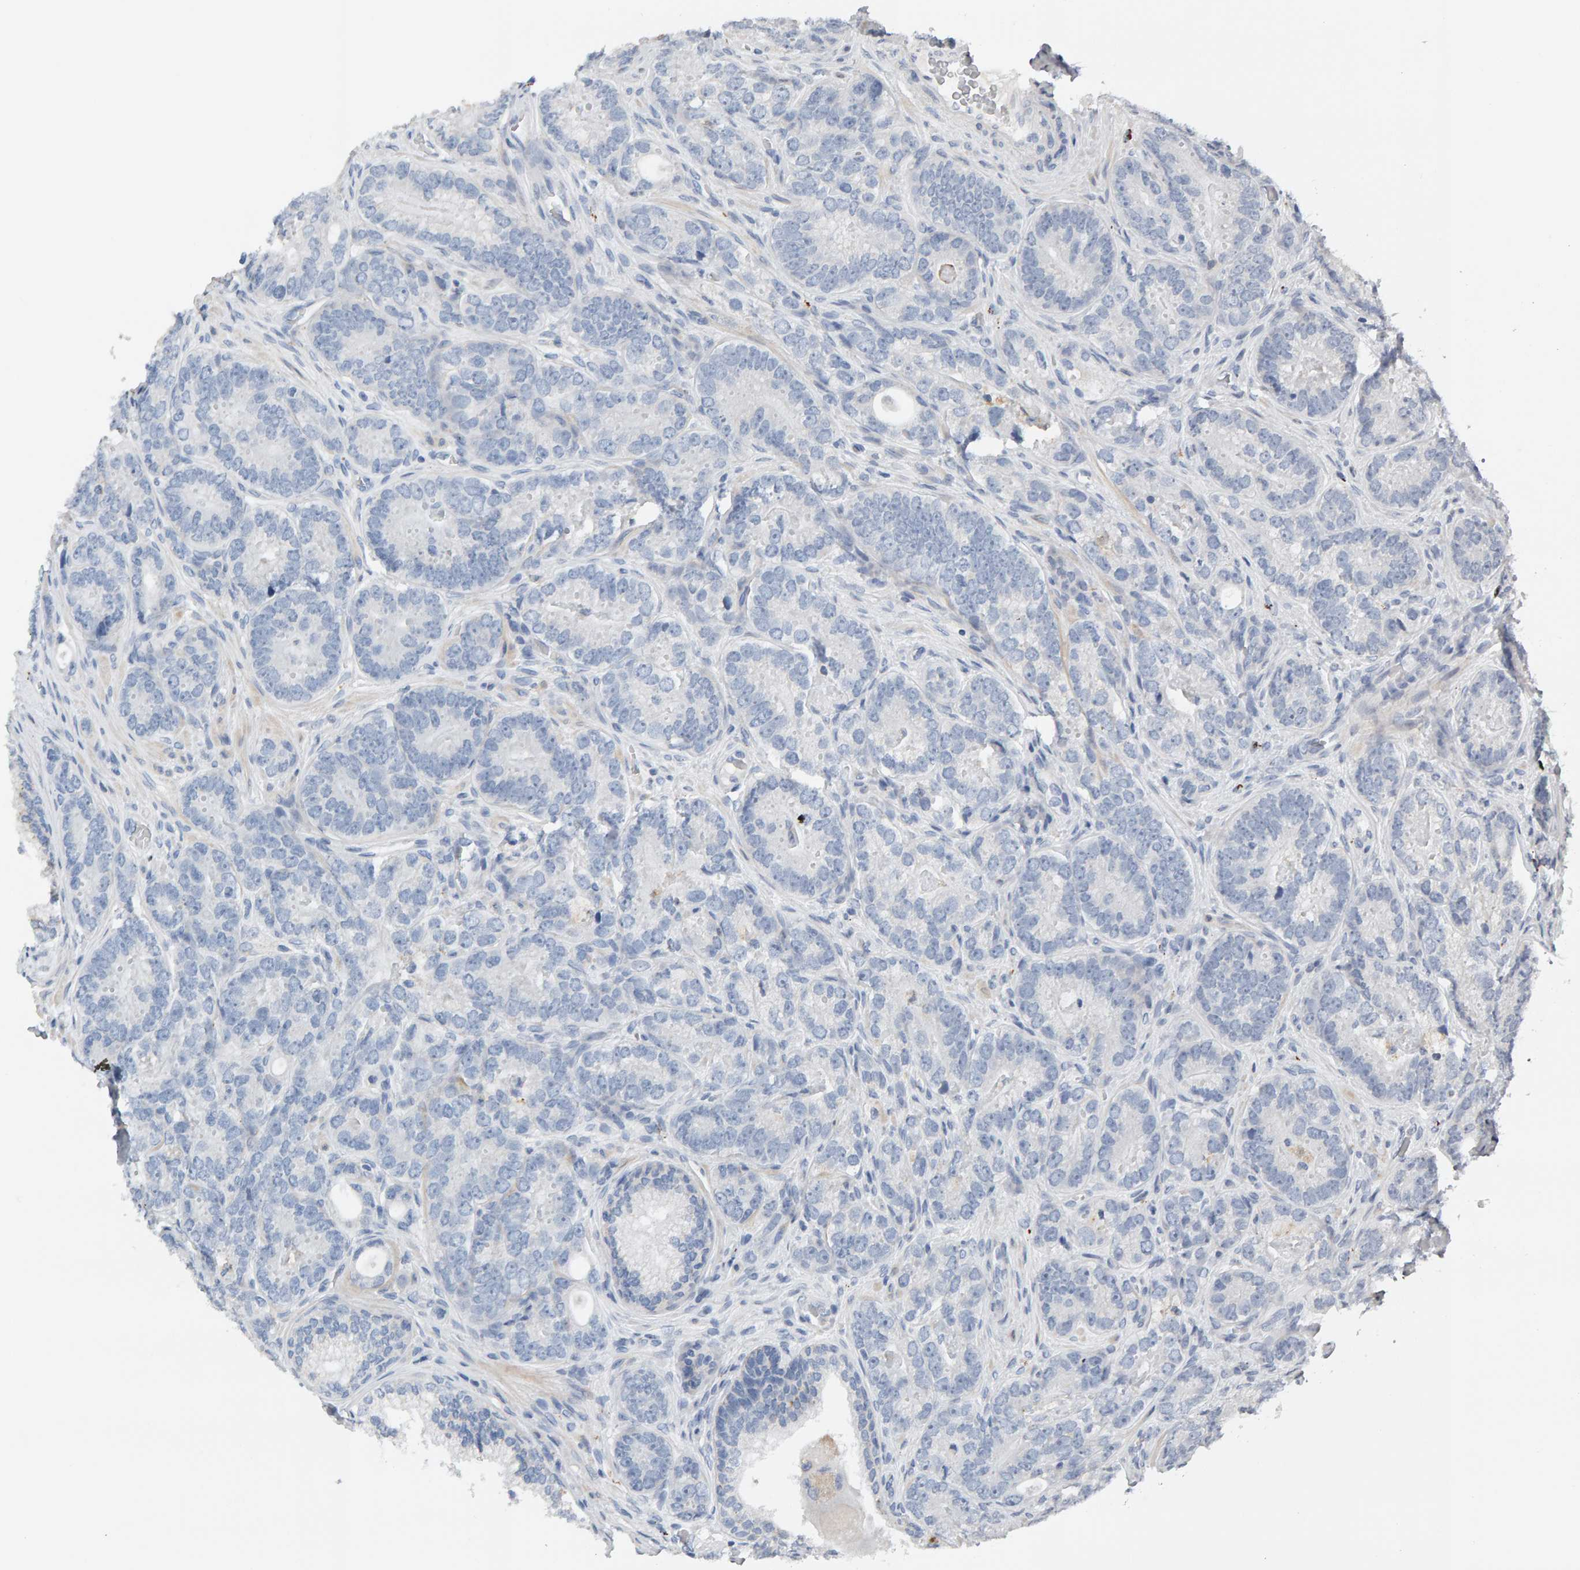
{"staining": {"intensity": "negative", "quantity": "none", "location": "none"}, "tissue": "prostate cancer", "cell_type": "Tumor cells", "image_type": "cancer", "snomed": [{"axis": "morphology", "description": "Adenocarcinoma, High grade"}, {"axis": "topography", "description": "Prostate"}], "caption": "This is an immunohistochemistry photomicrograph of human adenocarcinoma (high-grade) (prostate). There is no positivity in tumor cells.", "gene": "IPPK", "patient": {"sex": "male", "age": 56}}